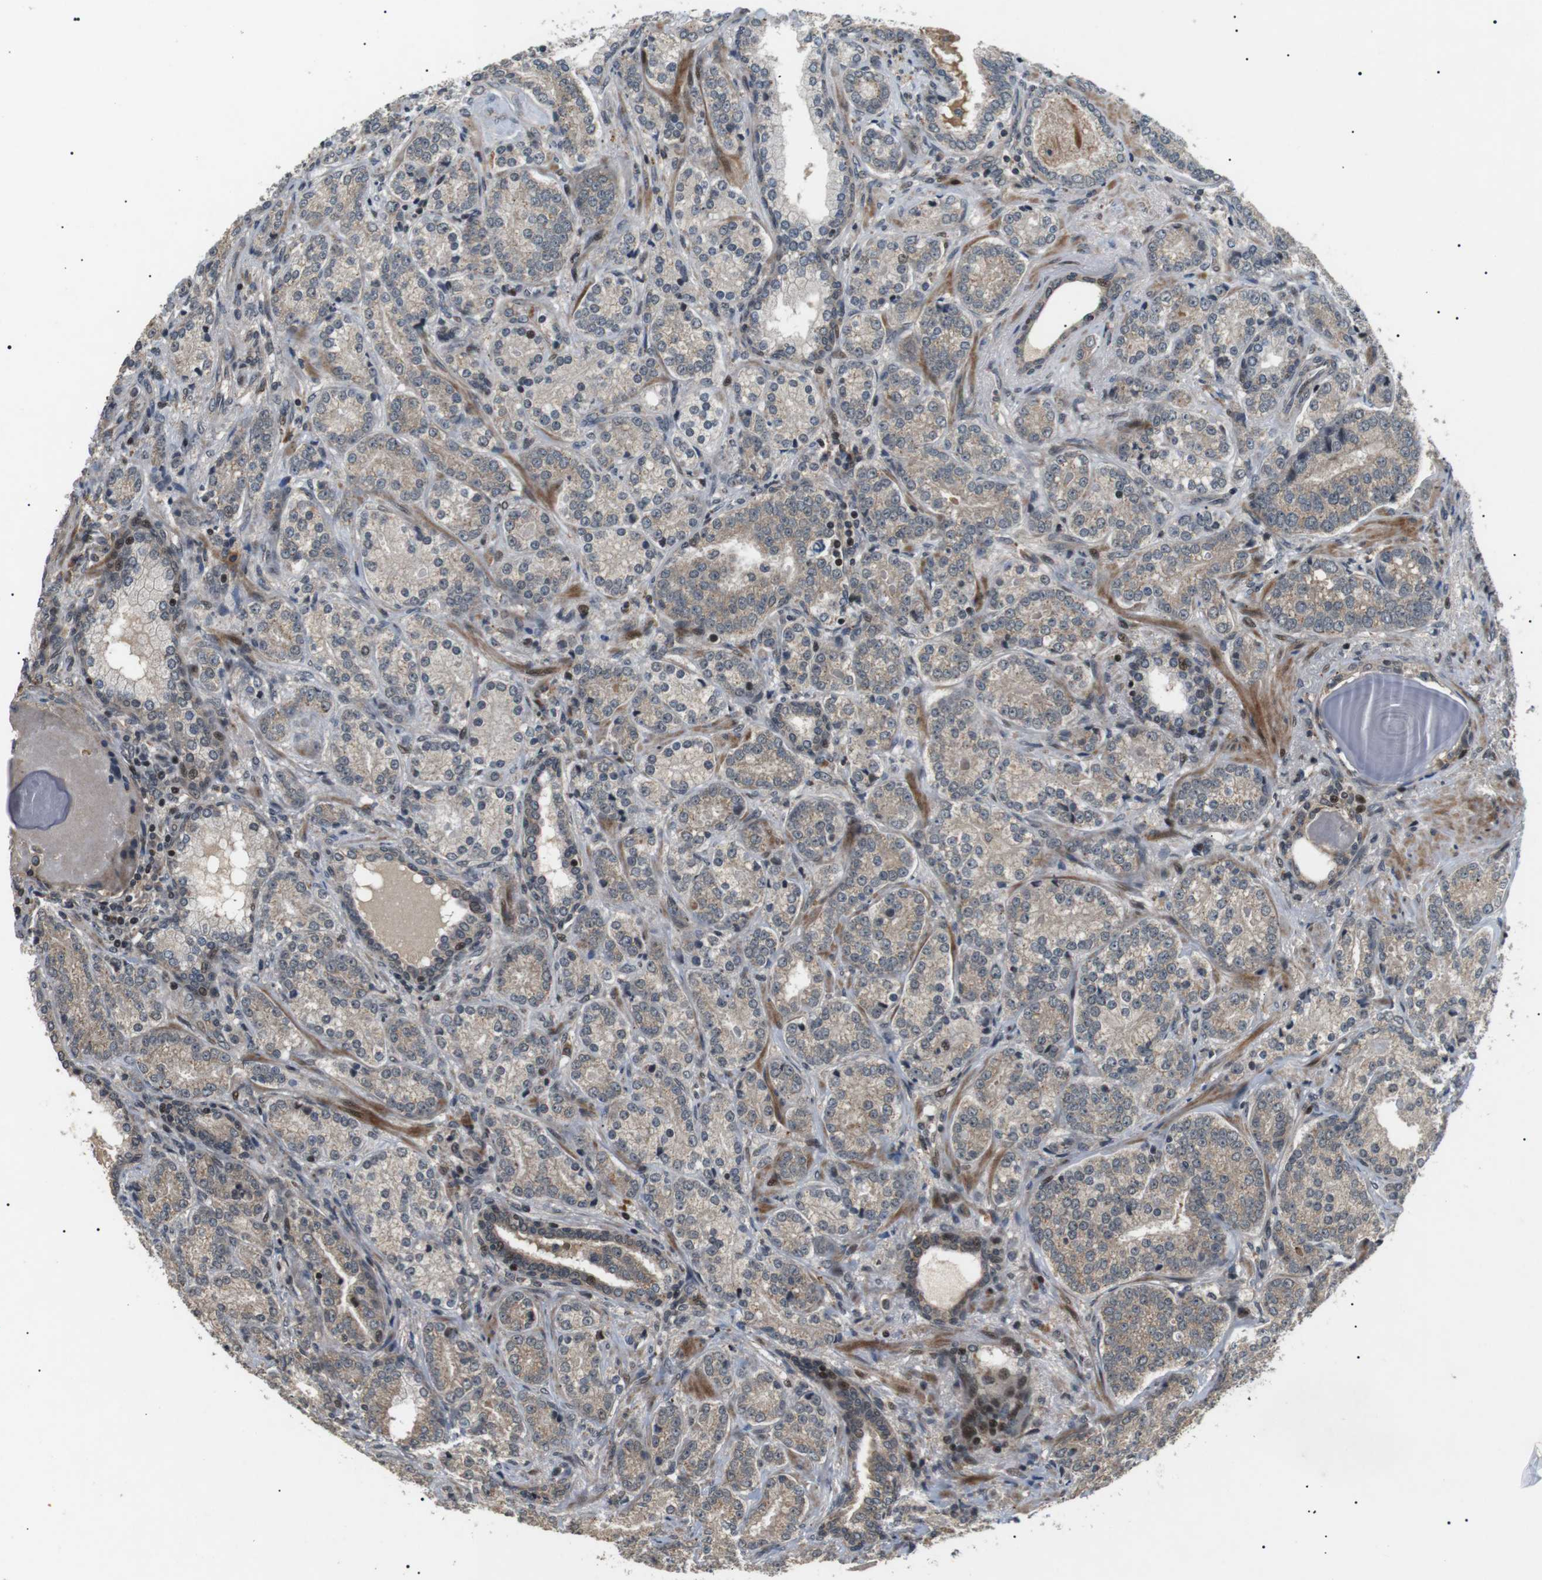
{"staining": {"intensity": "weak", "quantity": "25%-75%", "location": "cytoplasmic/membranous"}, "tissue": "prostate cancer", "cell_type": "Tumor cells", "image_type": "cancer", "snomed": [{"axis": "morphology", "description": "Adenocarcinoma, High grade"}, {"axis": "topography", "description": "Prostate"}], "caption": "An immunohistochemistry (IHC) micrograph of tumor tissue is shown. Protein staining in brown labels weak cytoplasmic/membranous positivity in adenocarcinoma (high-grade) (prostate) within tumor cells.", "gene": "HSPA13", "patient": {"sex": "male", "age": 61}}